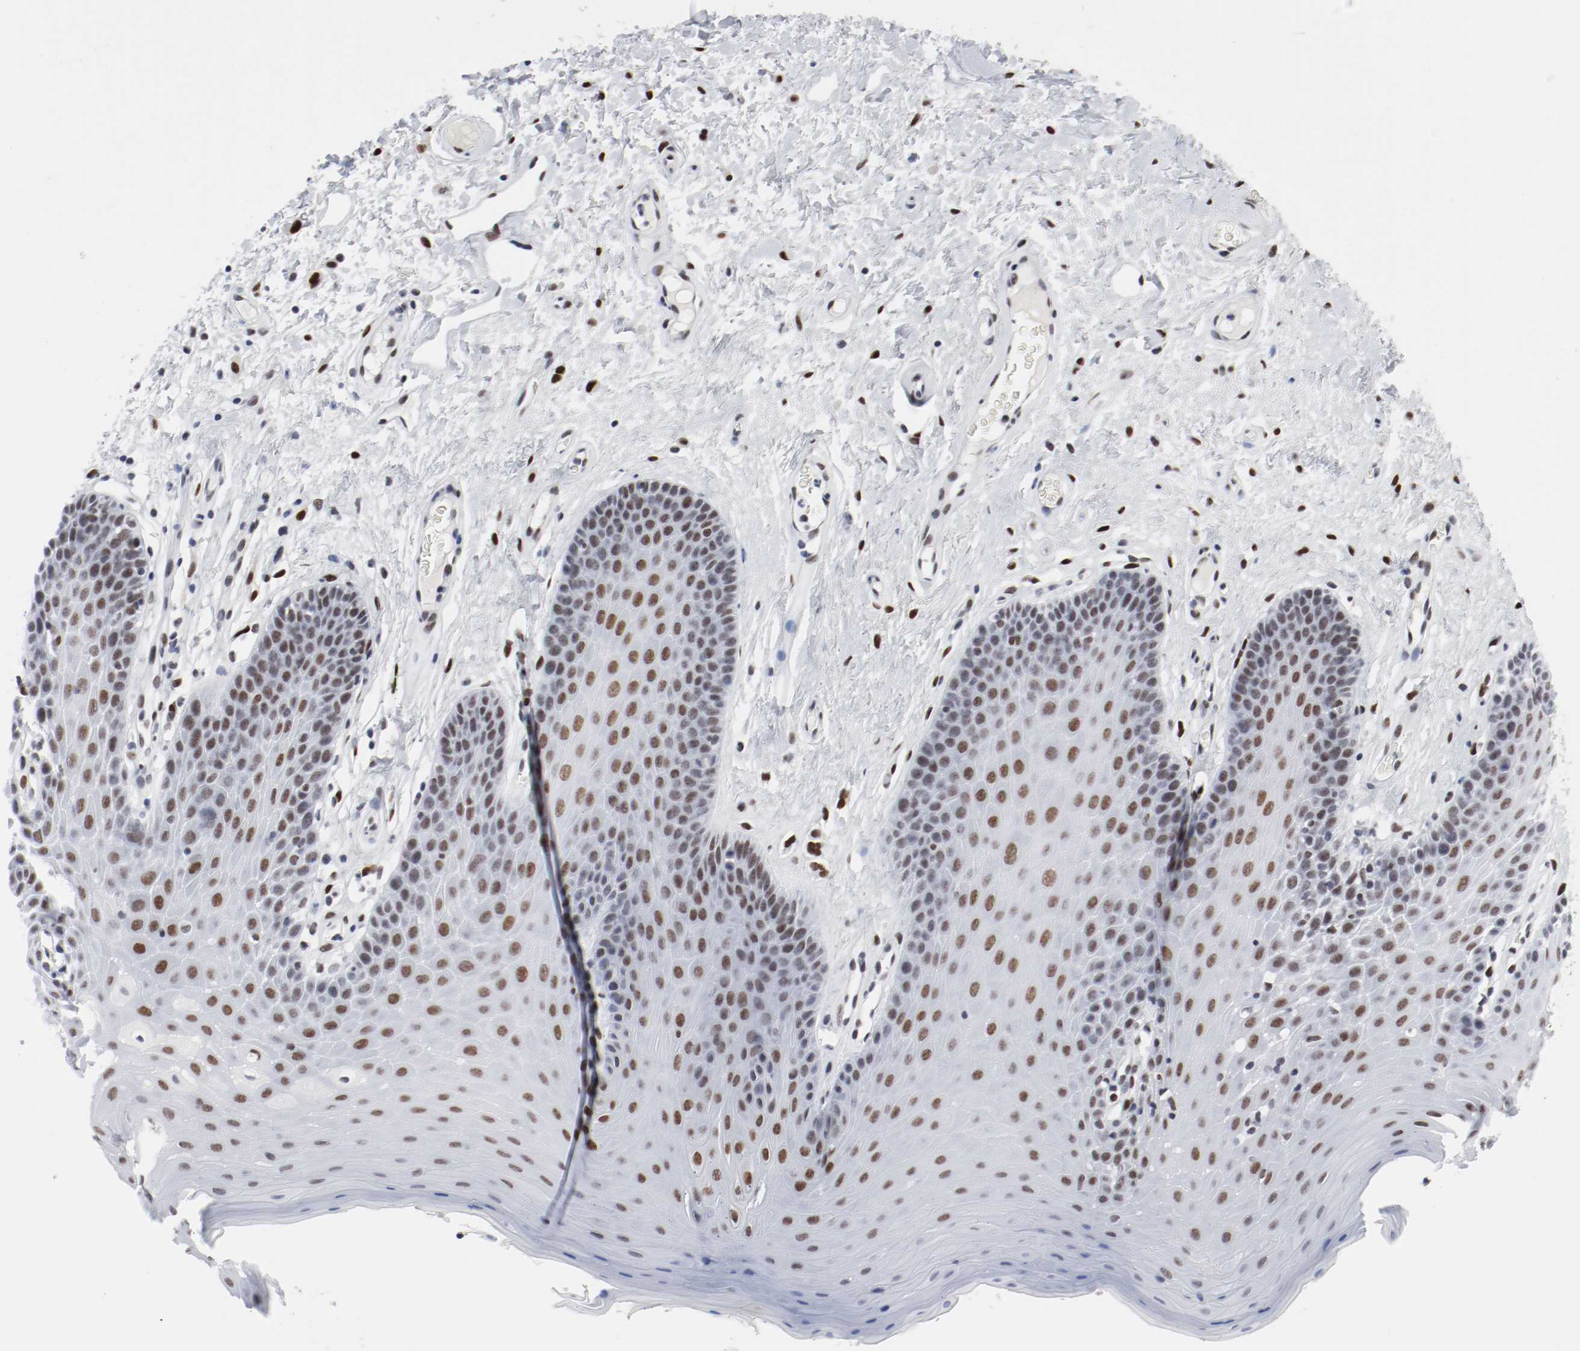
{"staining": {"intensity": "moderate", "quantity": "25%-75%", "location": "nuclear"}, "tissue": "oral mucosa", "cell_type": "Squamous epithelial cells", "image_type": "normal", "snomed": [{"axis": "morphology", "description": "Normal tissue, NOS"}, {"axis": "morphology", "description": "Squamous cell carcinoma, NOS"}, {"axis": "topography", "description": "Skeletal muscle"}, {"axis": "topography", "description": "Oral tissue"}, {"axis": "topography", "description": "Head-Neck"}], "caption": "DAB (3,3'-diaminobenzidine) immunohistochemical staining of normal human oral mucosa exhibits moderate nuclear protein staining in about 25%-75% of squamous epithelial cells.", "gene": "ARNT", "patient": {"sex": "male", "age": 71}}